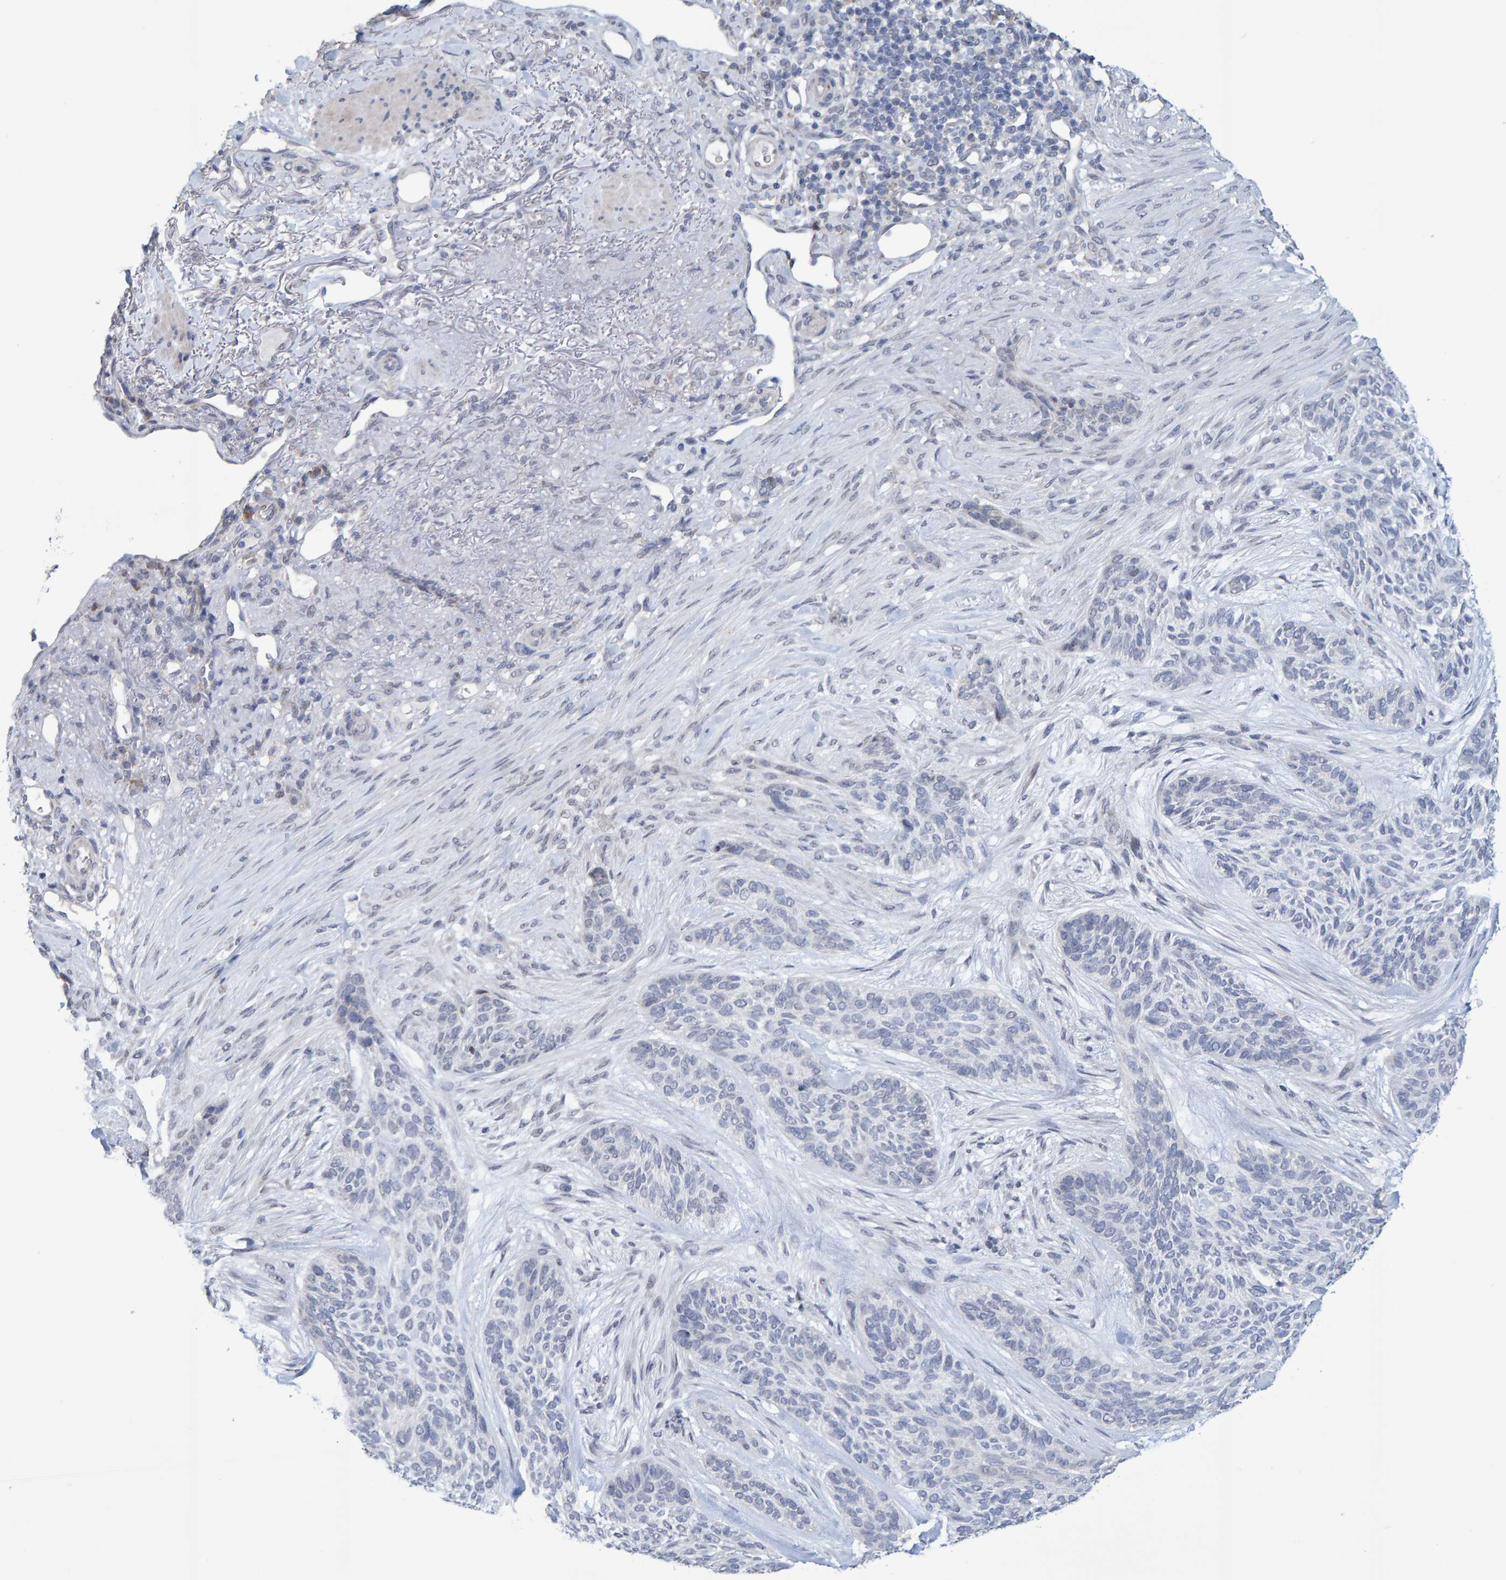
{"staining": {"intensity": "negative", "quantity": "none", "location": "none"}, "tissue": "skin cancer", "cell_type": "Tumor cells", "image_type": "cancer", "snomed": [{"axis": "morphology", "description": "Basal cell carcinoma"}, {"axis": "topography", "description": "Skin"}], "caption": "DAB immunohistochemical staining of human basal cell carcinoma (skin) displays no significant positivity in tumor cells.", "gene": "USP43", "patient": {"sex": "male", "age": 55}}